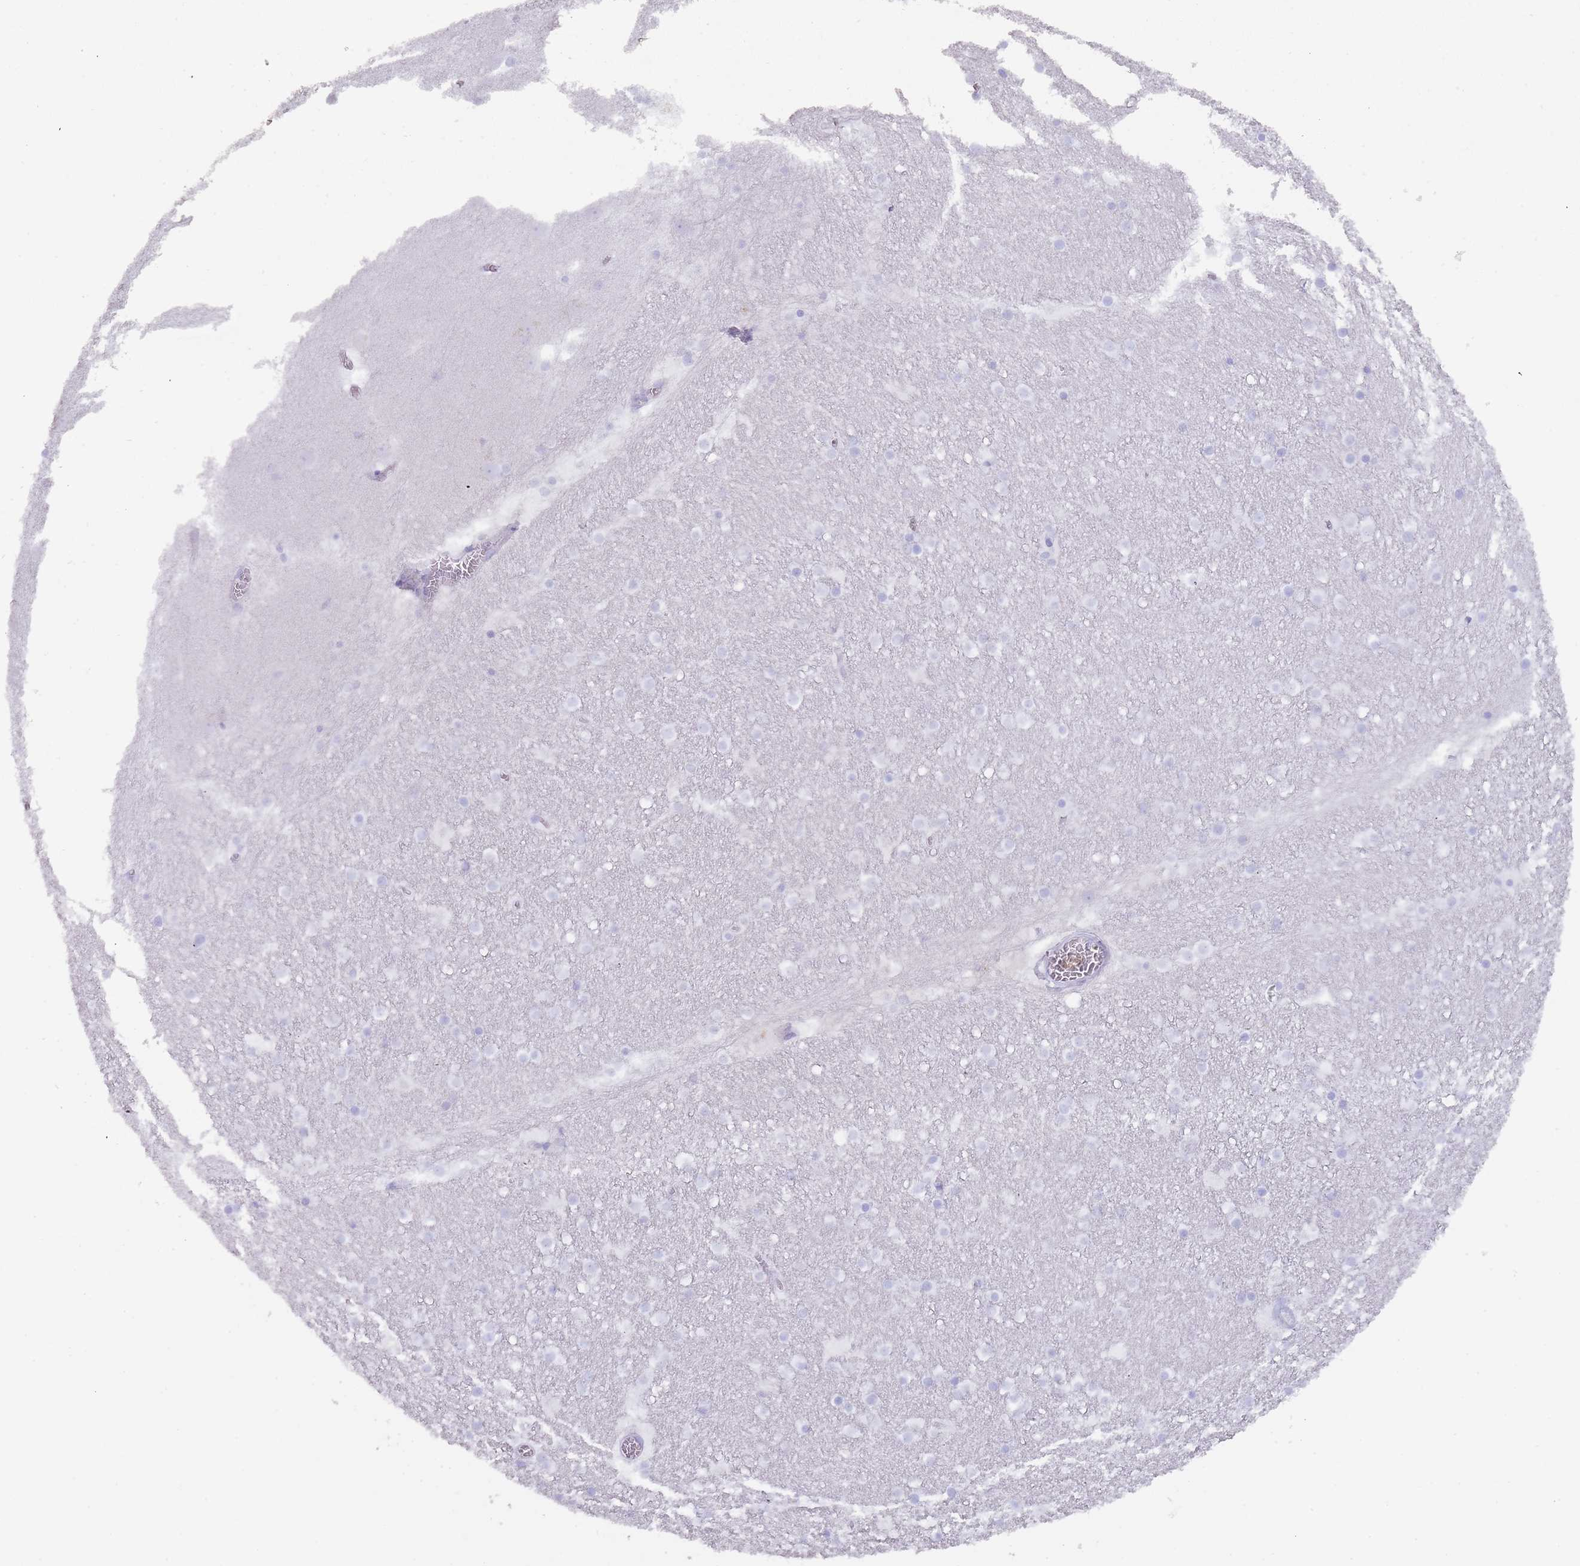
{"staining": {"intensity": "negative", "quantity": "none", "location": "none"}, "tissue": "caudate", "cell_type": "Glial cells", "image_type": "normal", "snomed": [{"axis": "morphology", "description": "Normal tissue, NOS"}, {"axis": "topography", "description": "Lateral ventricle wall"}], "caption": "There is no significant staining in glial cells of caudate. The staining is performed using DAB brown chromogen with nuclei counter-stained in using hematoxylin.", "gene": "TMEM251", "patient": {"sex": "male", "age": 45}}